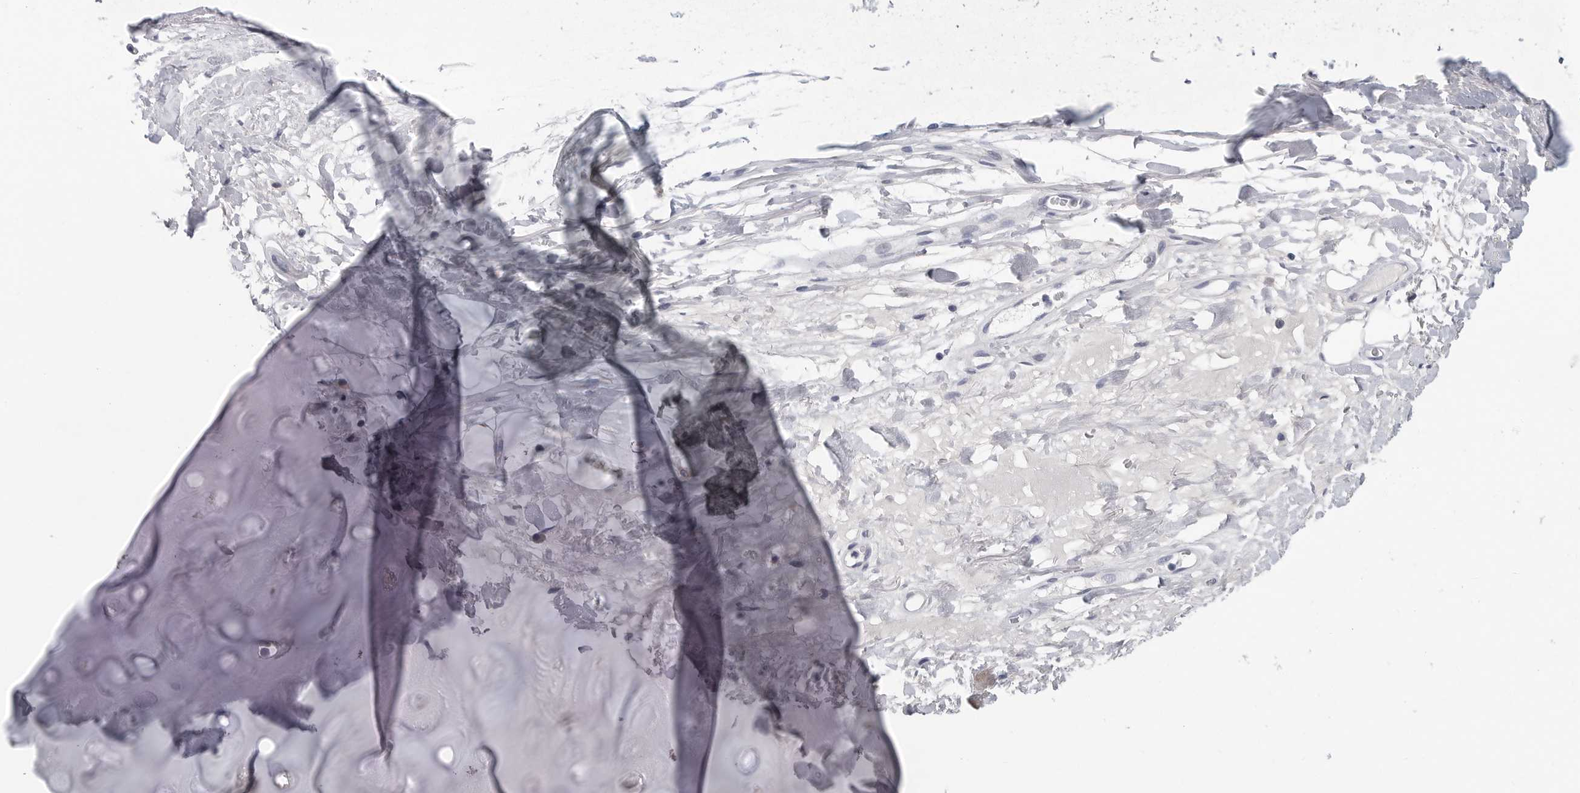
{"staining": {"intensity": "negative", "quantity": "none", "location": "none"}, "tissue": "adipose tissue", "cell_type": "Adipocytes", "image_type": "normal", "snomed": [{"axis": "morphology", "description": "Normal tissue, NOS"}, {"axis": "topography", "description": "Cartilage tissue"}], "caption": "Photomicrograph shows no protein staining in adipocytes of unremarkable adipose tissue. (Brightfield microscopy of DAB (3,3'-diaminobenzidine) immunohistochemistry at high magnification).", "gene": "CAMK2B", "patient": {"sex": "female", "age": 63}}